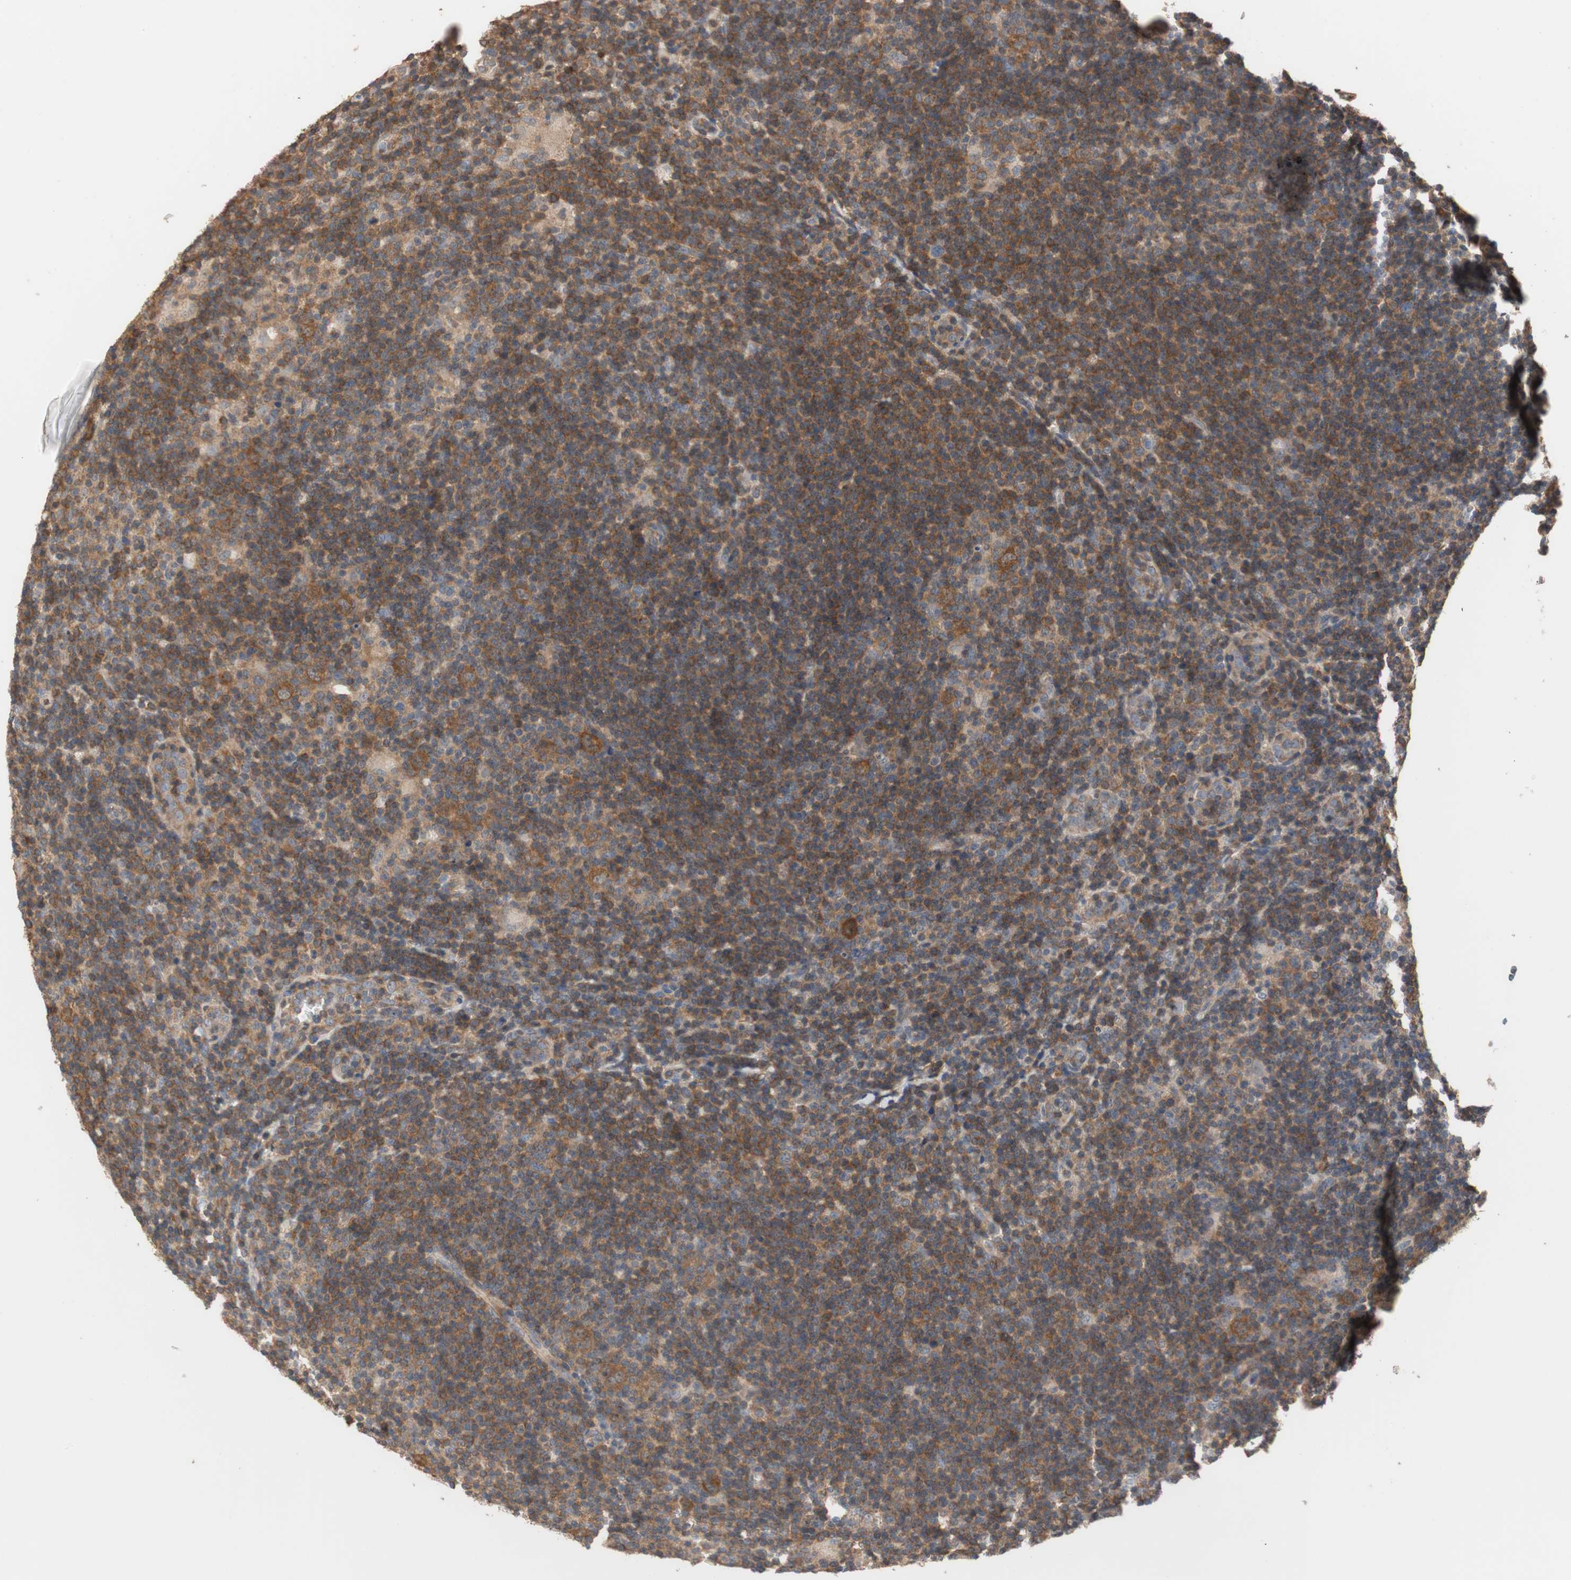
{"staining": {"intensity": "strong", "quantity": ">75%", "location": "cytoplasmic/membranous"}, "tissue": "lymphoma", "cell_type": "Tumor cells", "image_type": "cancer", "snomed": [{"axis": "morphology", "description": "Hodgkin's disease, NOS"}, {"axis": "topography", "description": "Lymph node"}], "caption": "Protein expression analysis of human lymphoma reveals strong cytoplasmic/membranous staining in approximately >75% of tumor cells. (DAB (3,3'-diaminobenzidine) IHC with brightfield microscopy, high magnification).", "gene": "MAP4K2", "patient": {"sex": "female", "age": 57}}